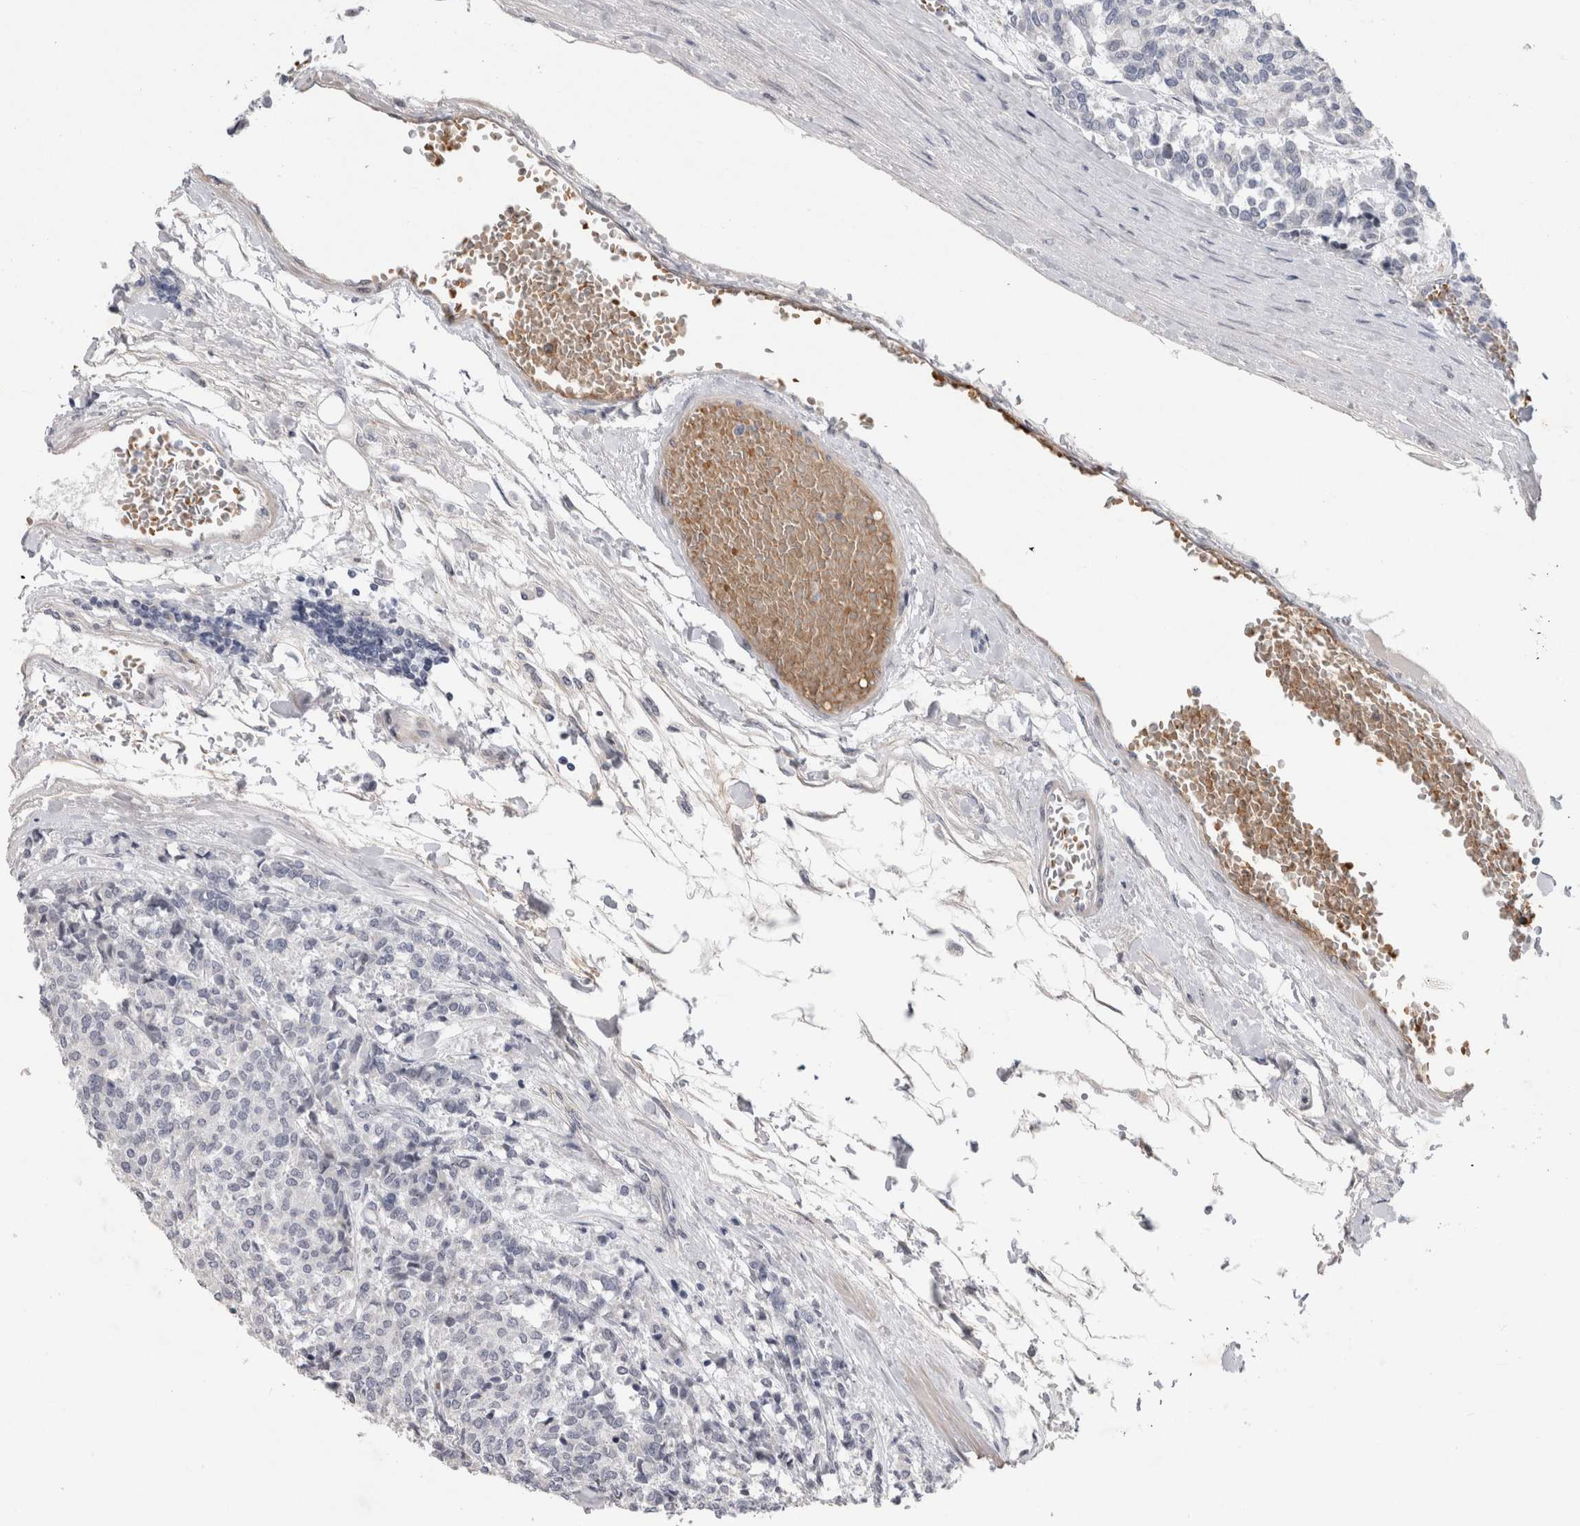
{"staining": {"intensity": "negative", "quantity": "none", "location": "none"}, "tissue": "carcinoid", "cell_type": "Tumor cells", "image_type": "cancer", "snomed": [{"axis": "morphology", "description": "Carcinoid, malignant, NOS"}, {"axis": "topography", "description": "Pancreas"}], "caption": "Micrograph shows no protein staining in tumor cells of carcinoid tissue.", "gene": "IFI44", "patient": {"sex": "female", "age": 54}}